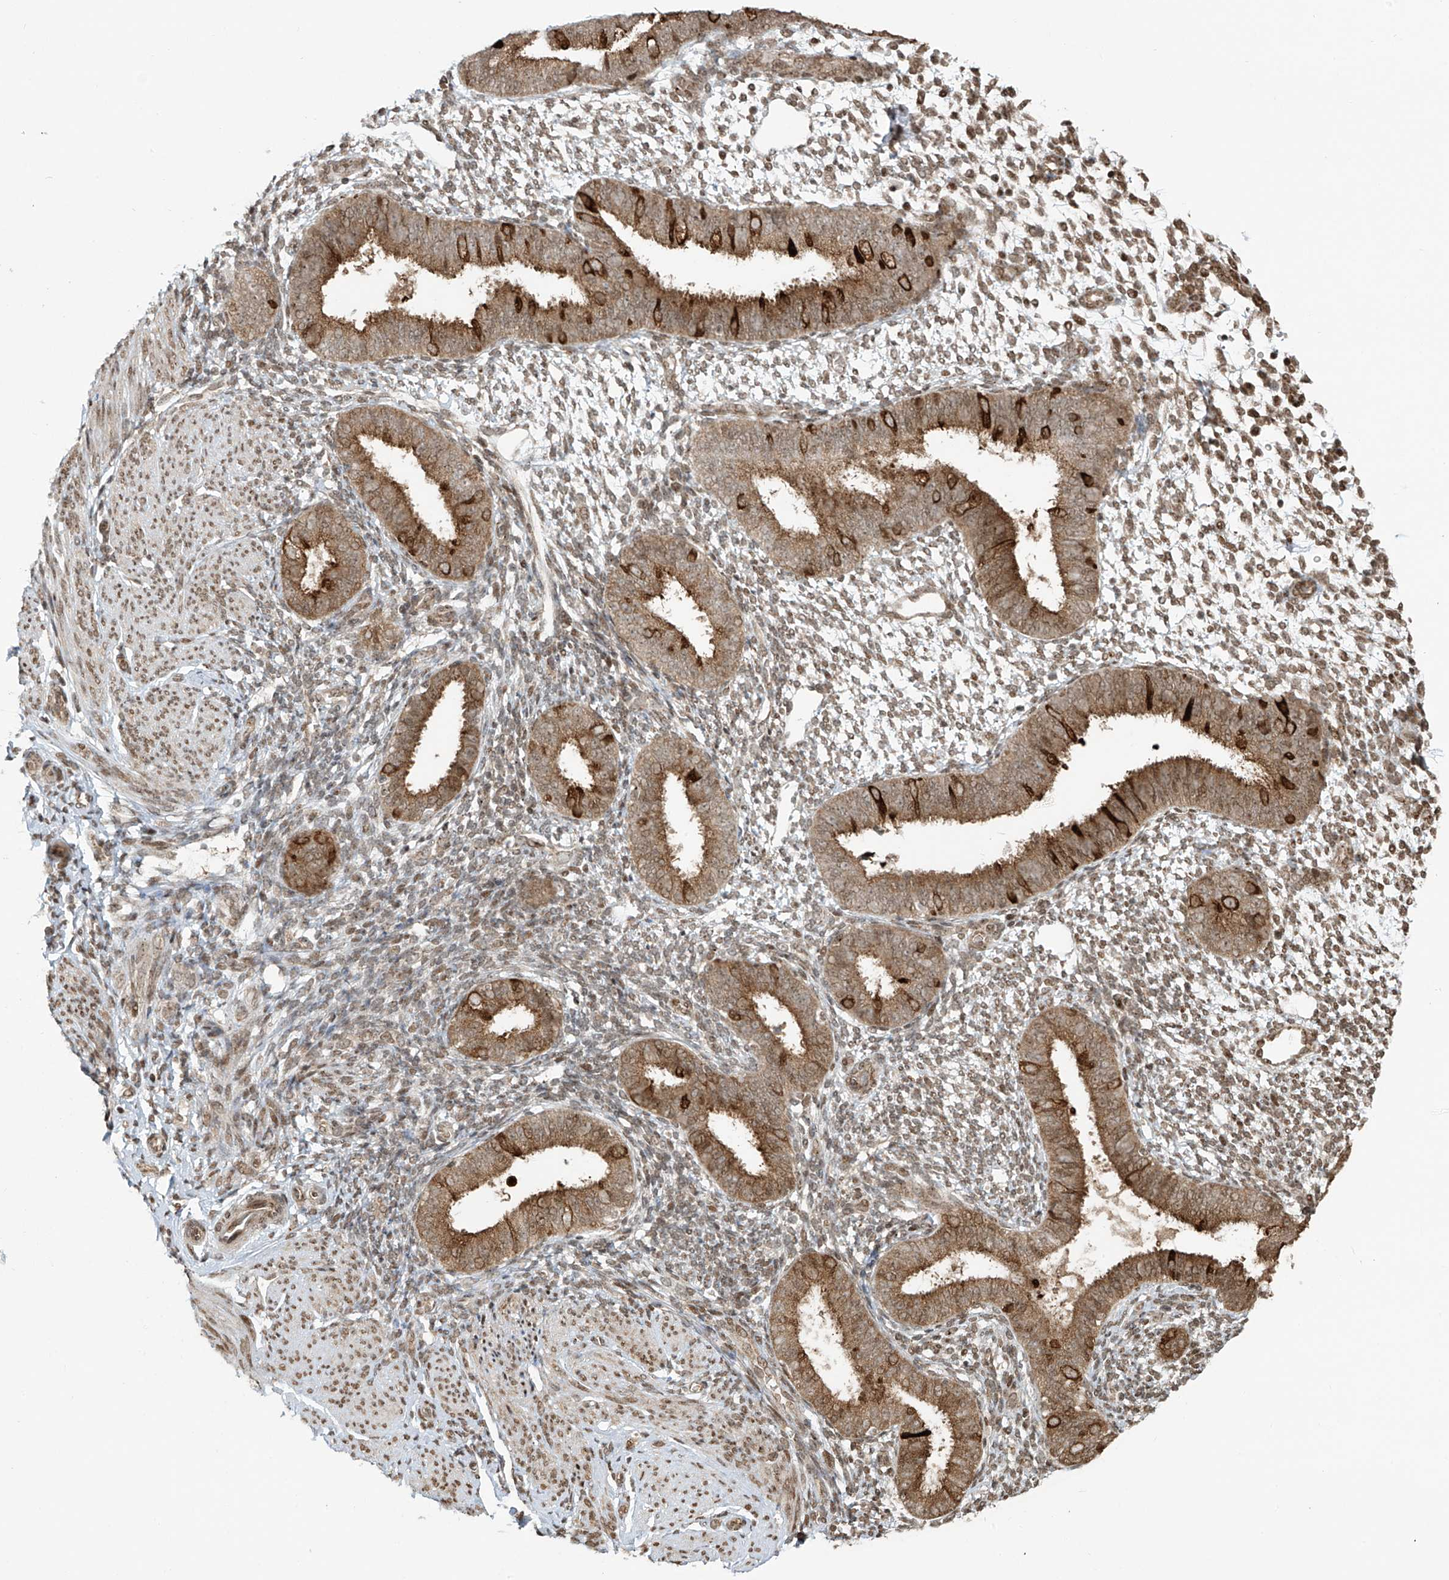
{"staining": {"intensity": "moderate", "quantity": "25%-75%", "location": "nuclear"}, "tissue": "endometrium", "cell_type": "Cells in endometrial stroma", "image_type": "normal", "snomed": [{"axis": "morphology", "description": "Normal tissue, NOS"}, {"axis": "topography", "description": "Uterus"}, {"axis": "topography", "description": "Endometrium"}], "caption": "Moderate nuclear staining for a protein is appreciated in about 25%-75% of cells in endometrial stroma of unremarkable endometrium using immunohistochemistry.", "gene": "VMP1", "patient": {"sex": "female", "age": 48}}